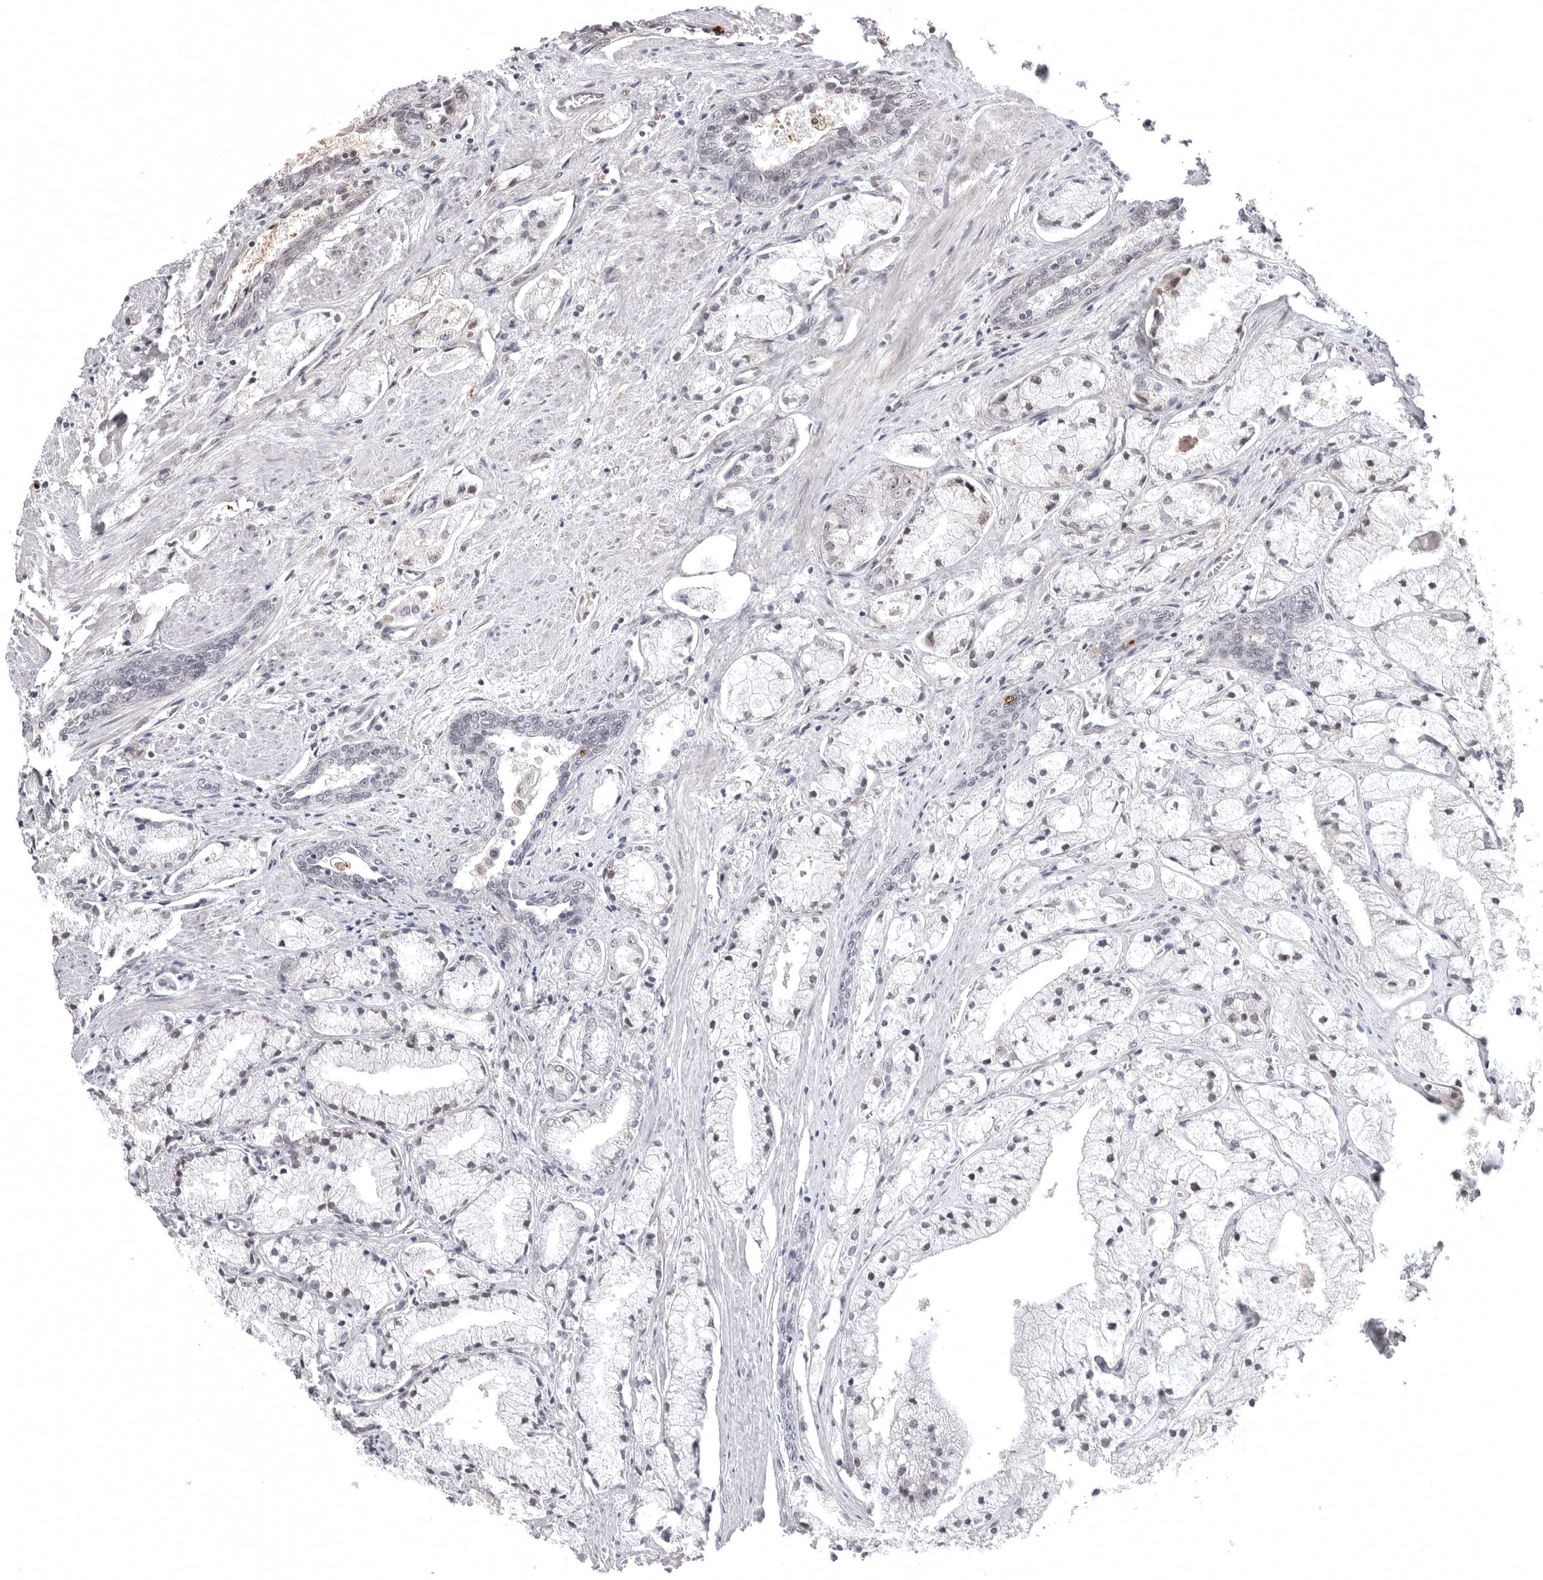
{"staining": {"intensity": "negative", "quantity": "none", "location": "none"}, "tissue": "prostate cancer", "cell_type": "Tumor cells", "image_type": "cancer", "snomed": [{"axis": "morphology", "description": "Adenocarcinoma, High grade"}, {"axis": "topography", "description": "Prostate"}], "caption": "Immunohistochemistry histopathology image of prostate cancer stained for a protein (brown), which shows no staining in tumor cells.", "gene": "PHF3", "patient": {"sex": "male", "age": 50}}